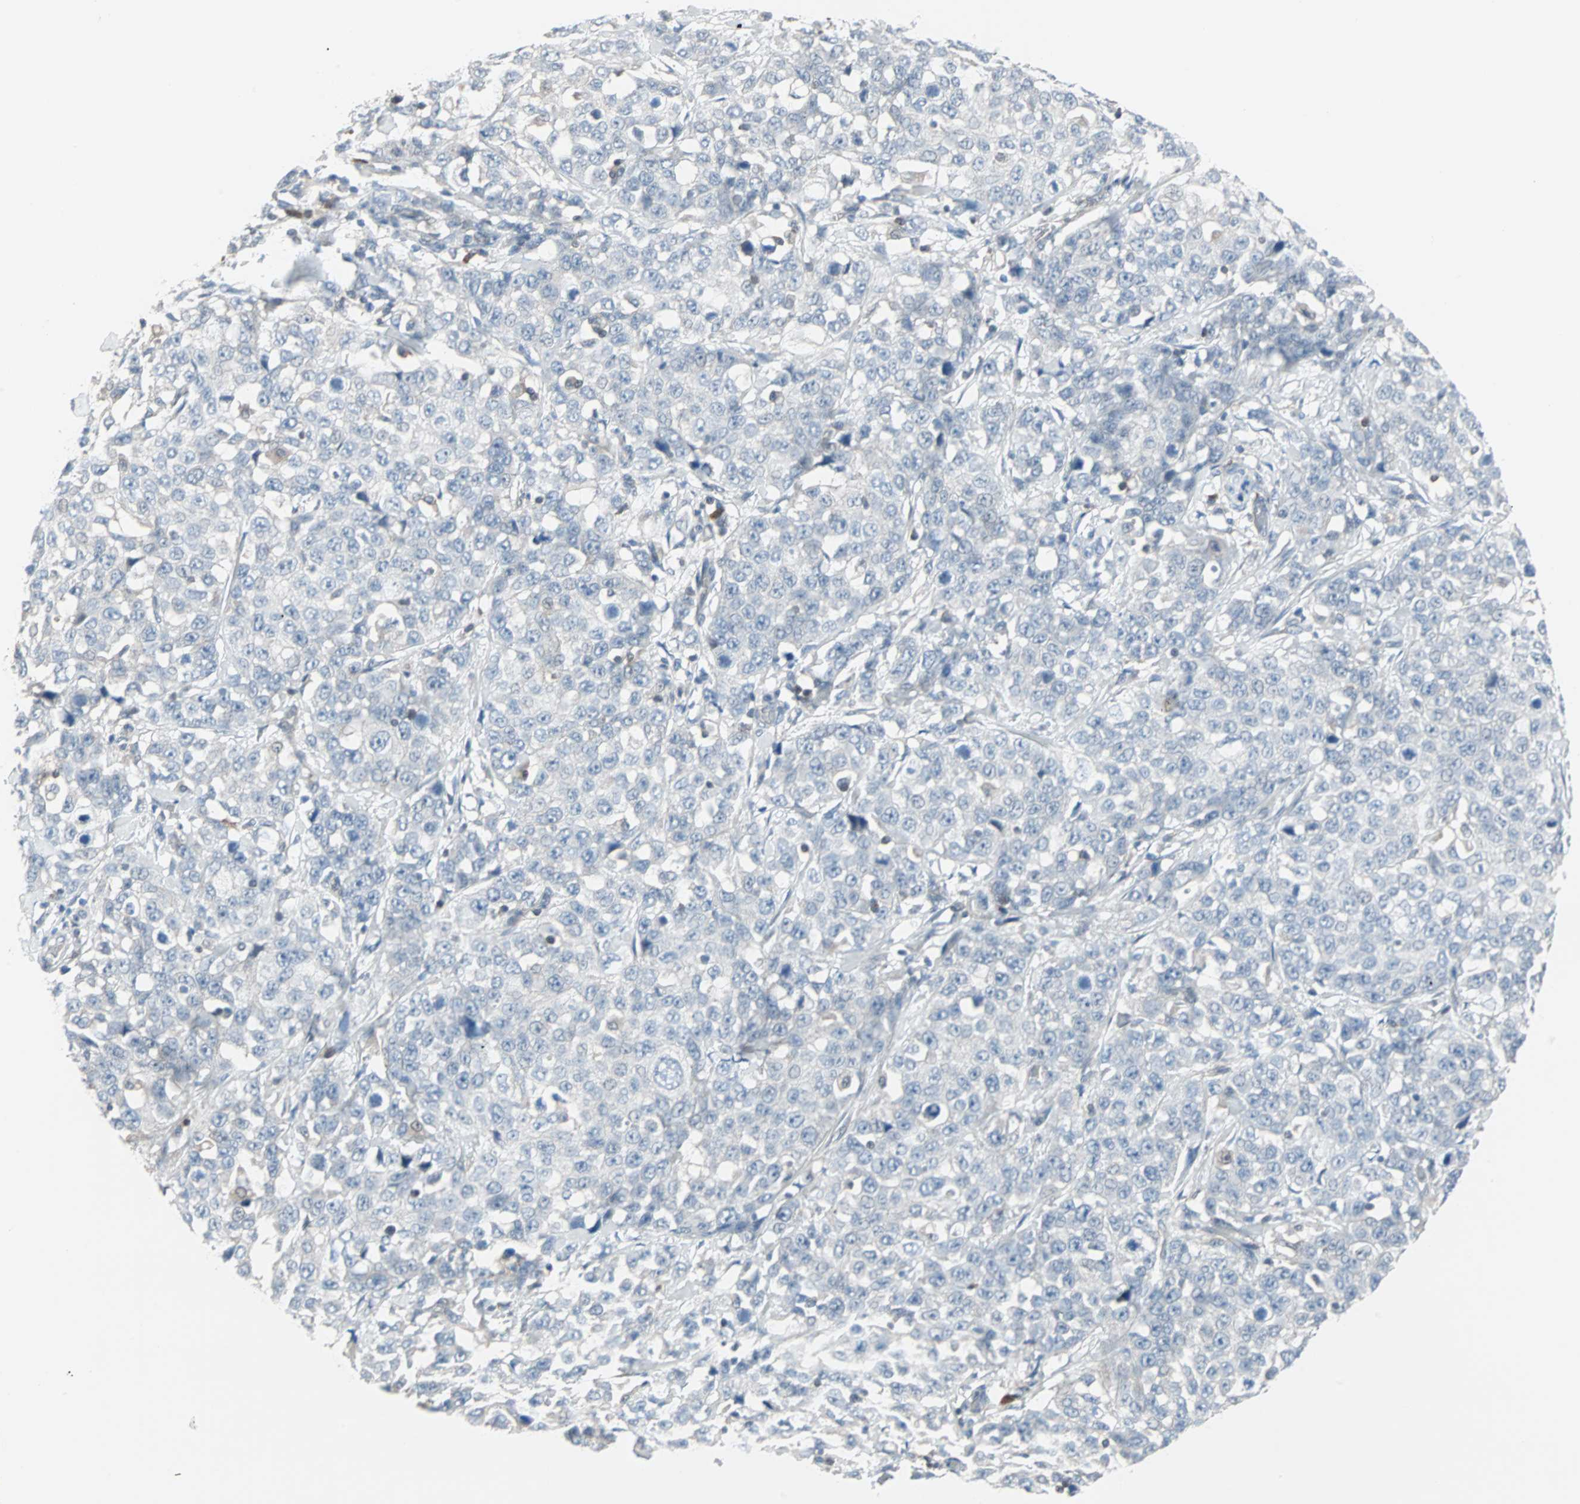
{"staining": {"intensity": "negative", "quantity": "none", "location": "none"}, "tissue": "stomach cancer", "cell_type": "Tumor cells", "image_type": "cancer", "snomed": [{"axis": "morphology", "description": "Normal tissue, NOS"}, {"axis": "morphology", "description": "Adenocarcinoma, NOS"}, {"axis": "topography", "description": "Stomach"}], "caption": "Tumor cells are negative for brown protein staining in stomach adenocarcinoma.", "gene": "CASP3", "patient": {"sex": "male", "age": 48}}